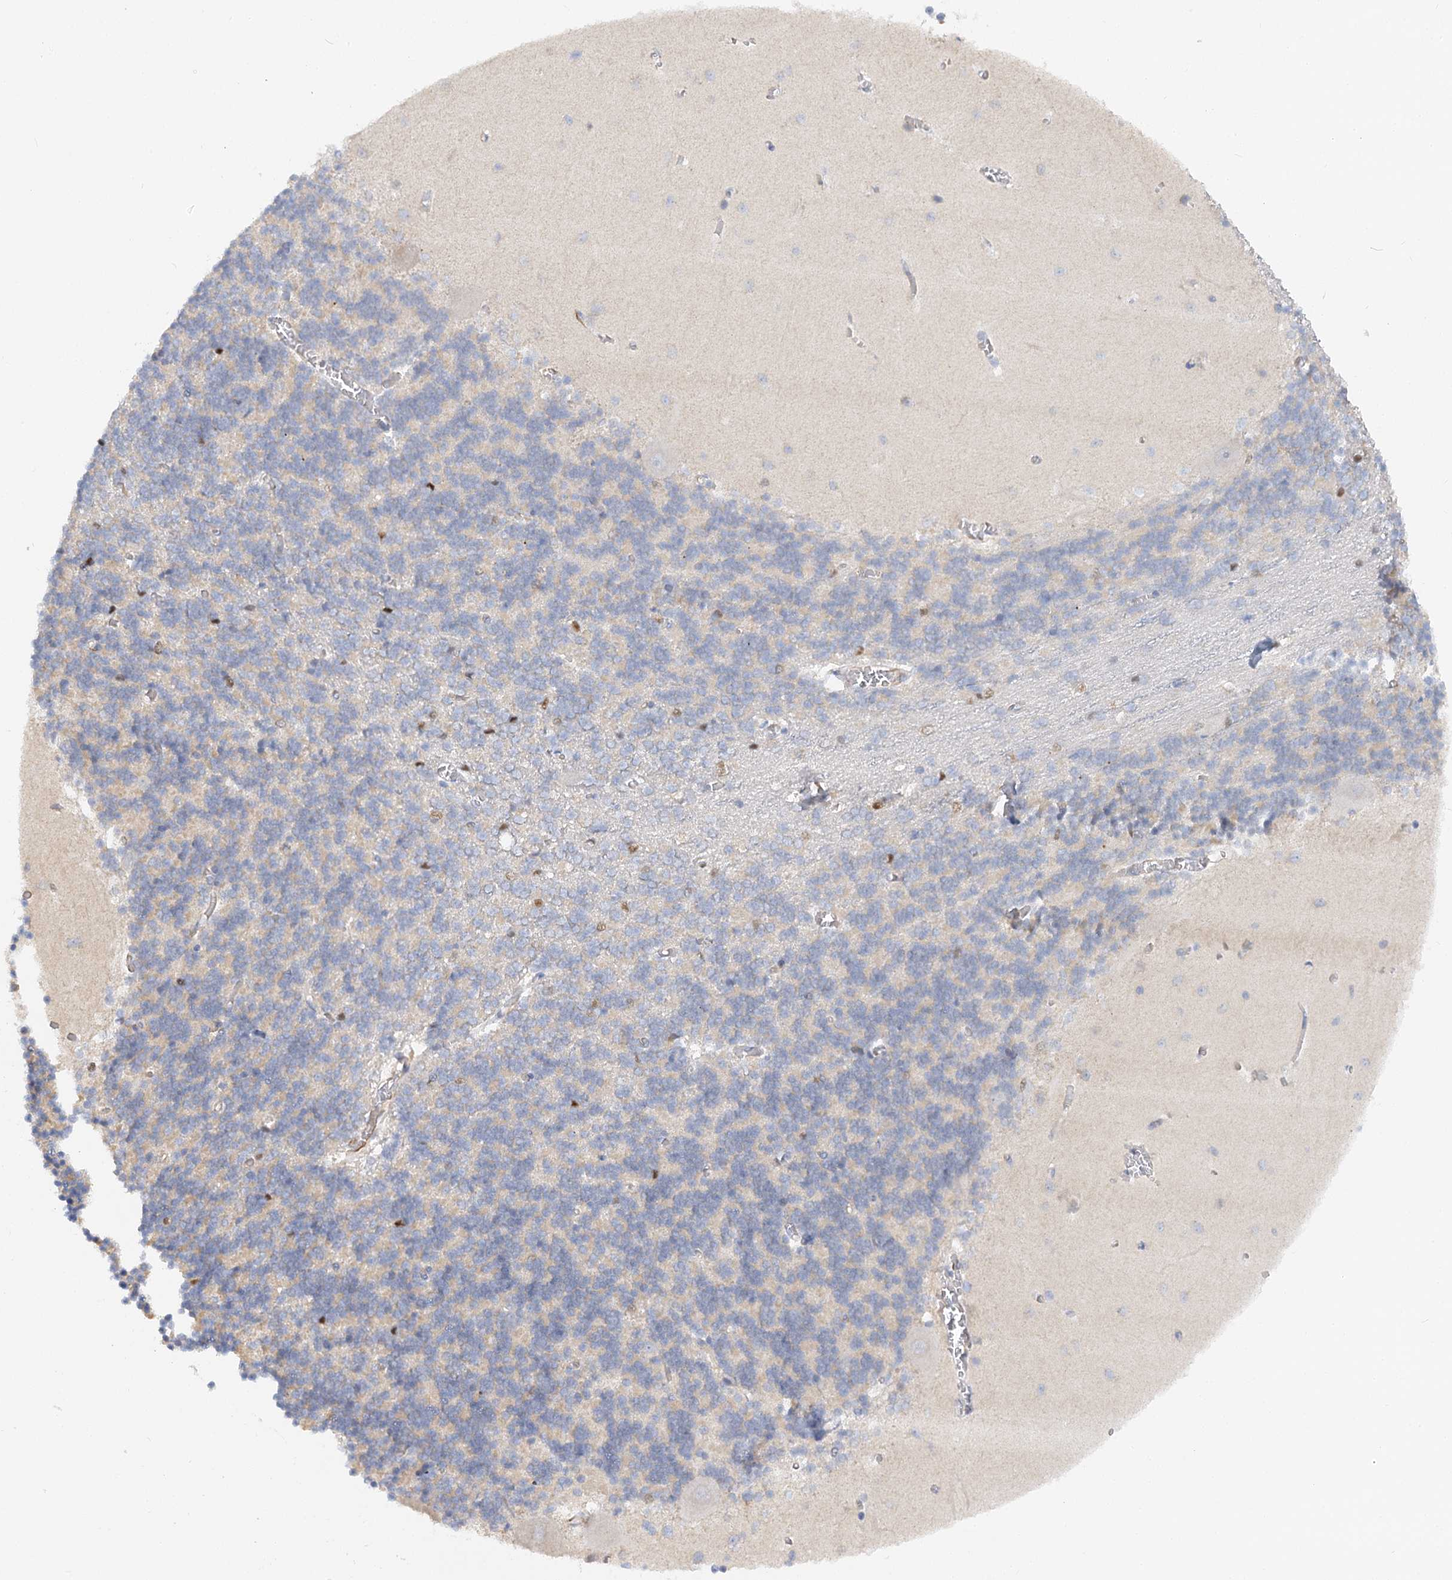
{"staining": {"intensity": "weak", "quantity": "25%-75%", "location": "cytoplasmic/membranous"}, "tissue": "cerebellum", "cell_type": "Cells in granular layer", "image_type": "normal", "snomed": [{"axis": "morphology", "description": "Normal tissue, NOS"}, {"axis": "topography", "description": "Cerebellum"}], "caption": "Cells in granular layer demonstrate low levels of weak cytoplasmic/membranous expression in approximately 25%-75% of cells in normal cerebellum.", "gene": "NELL2", "patient": {"sex": "male", "age": 37}}